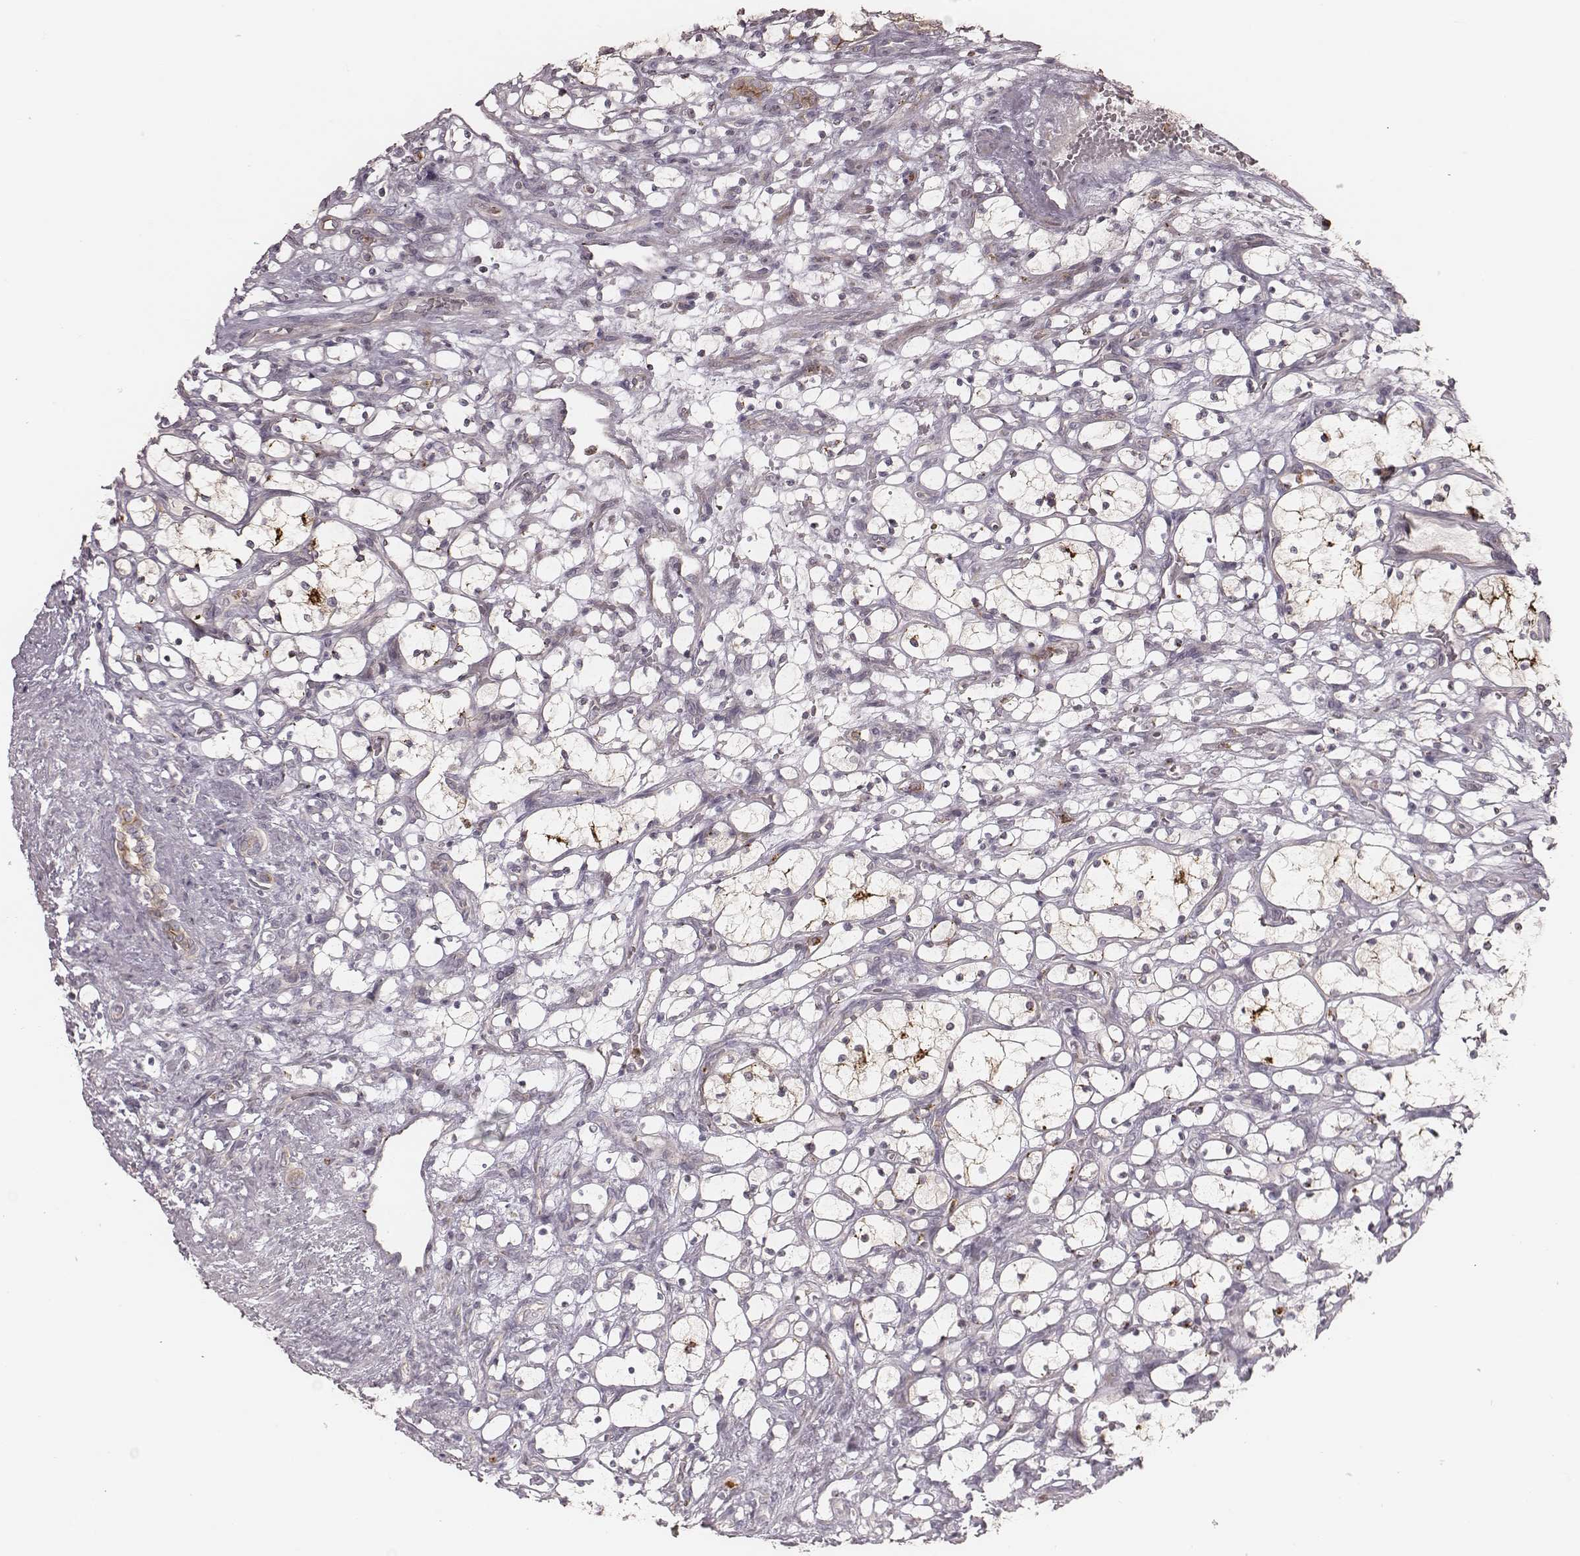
{"staining": {"intensity": "weak", "quantity": ">75%", "location": "cytoplasmic/membranous"}, "tissue": "renal cancer", "cell_type": "Tumor cells", "image_type": "cancer", "snomed": [{"axis": "morphology", "description": "Adenocarcinoma, NOS"}, {"axis": "topography", "description": "Kidney"}], "caption": "A brown stain highlights weak cytoplasmic/membranous expression of a protein in renal adenocarcinoma tumor cells.", "gene": "ABCA7", "patient": {"sex": "female", "age": 69}}